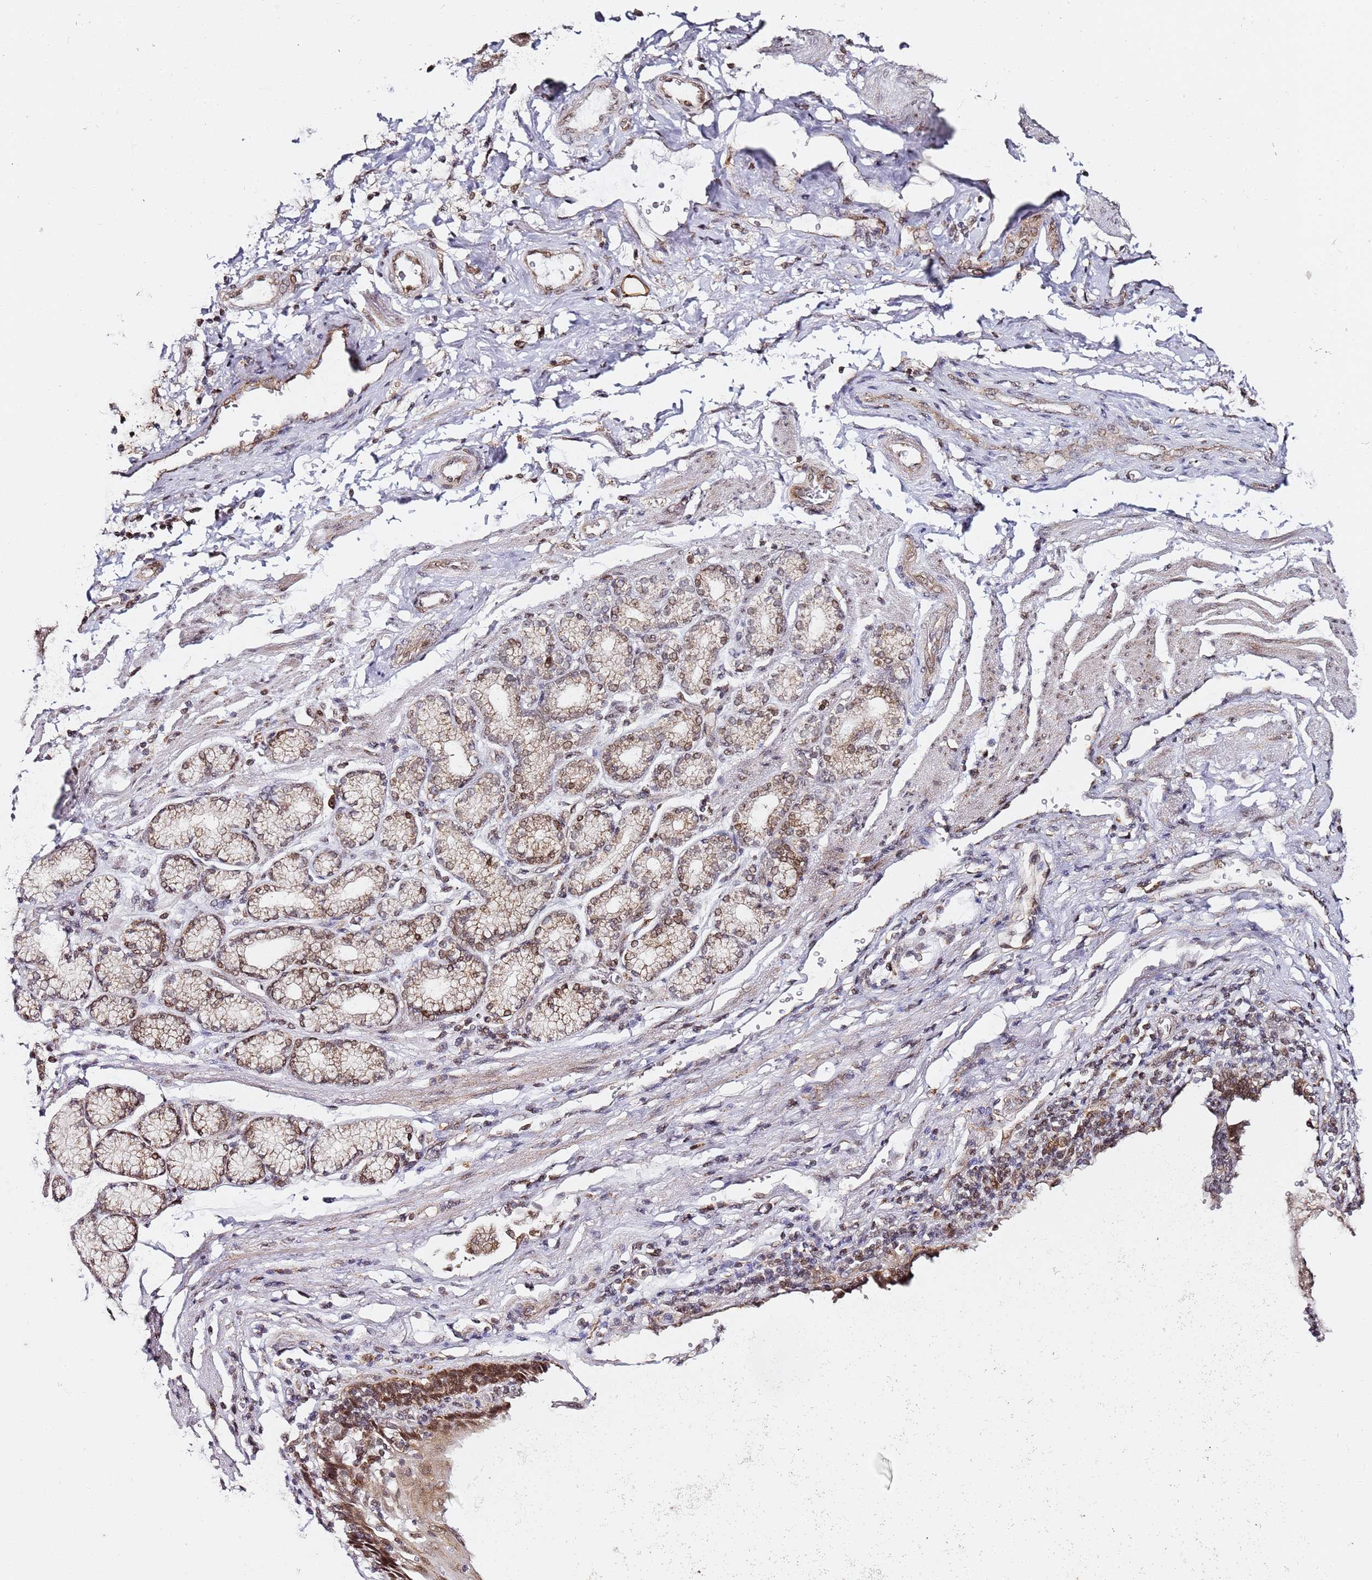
{"staining": {"intensity": "moderate", "quantity": ">75%", "location": "cytoplasmic/membranous,nuclear"}, "tissue": "stomach cancer", "cell_type": "Tumor cells", "image_type": "cancer", "snomed": [{"axis": "morphology", "description": "Adenocarcinoma, NOS"}, {"axis": "topography", "description": "Stomach"}], "caption": "Immunohistochemical staining of stomach cancer (adenocarcinoma) demonstrates medium levels of moderate cytoplasmic/membranous and nuclear protein expression in about >75% of tumor cells.", "gene": "TP53AIP1", "patient": {"sex": "male", "age": 62}}